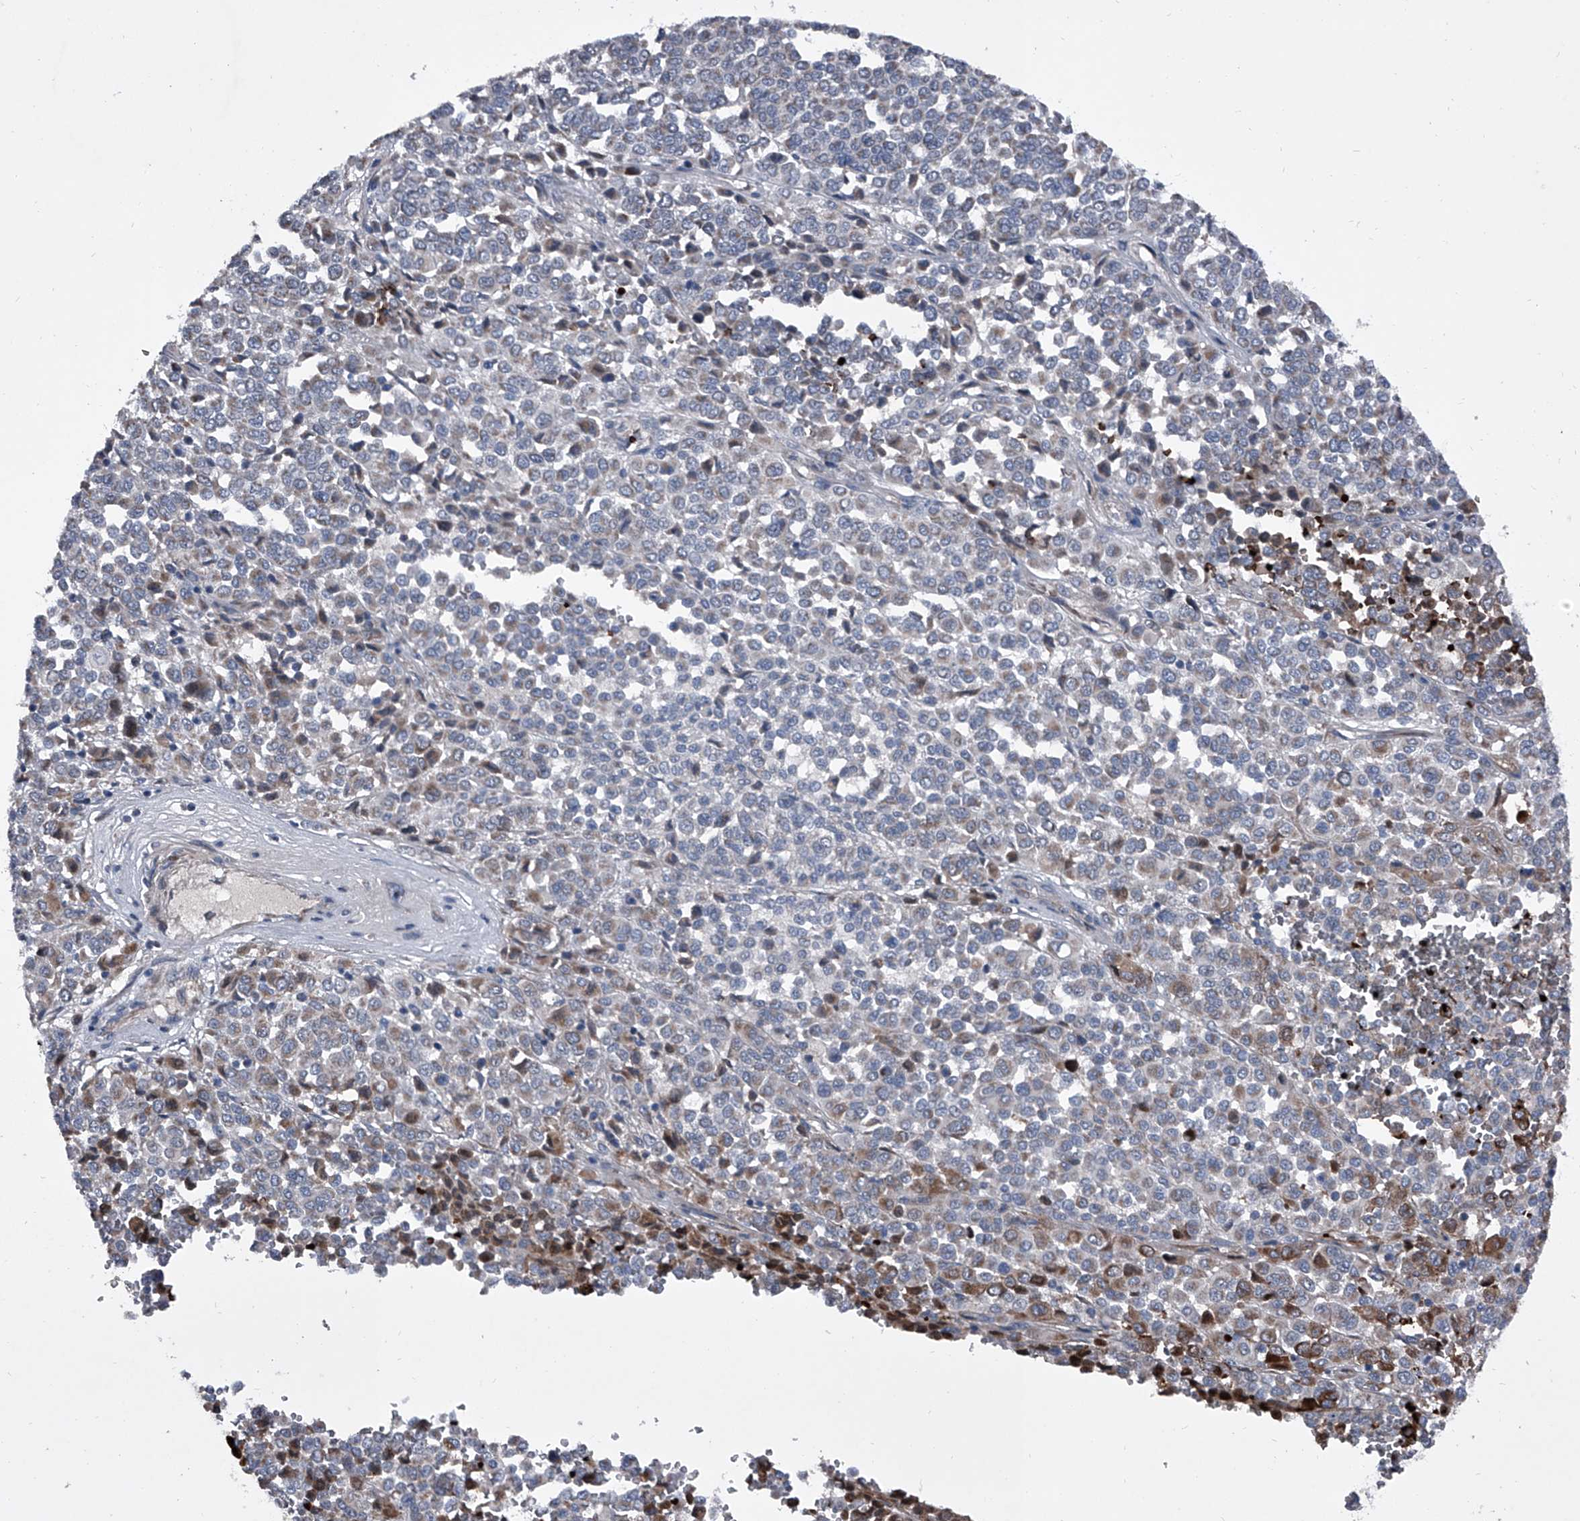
{"staining": {"intensity": "moderate", "quantity": "<25%", "location": "cytoplasmic/membranous"}, "tissue": "melanoma", "cell_type": "Tumor cells", "image_type": "cancer", "snomed": [{"axis": "morphology", "description": "Malignant melanoma, Metastatic site"}, {"axis": "topography", "description": "Pancreas"}], "caption": "An immunohistochemistry image of neoplastic tissue is shown. Protein staining in brown shows moderate cytoplasmic/membranous positivity in malignant melanoma (metastatic site) within tumor cells.", "gene": "CEP85L", "patient": {"sex": "female", "age": 30}}